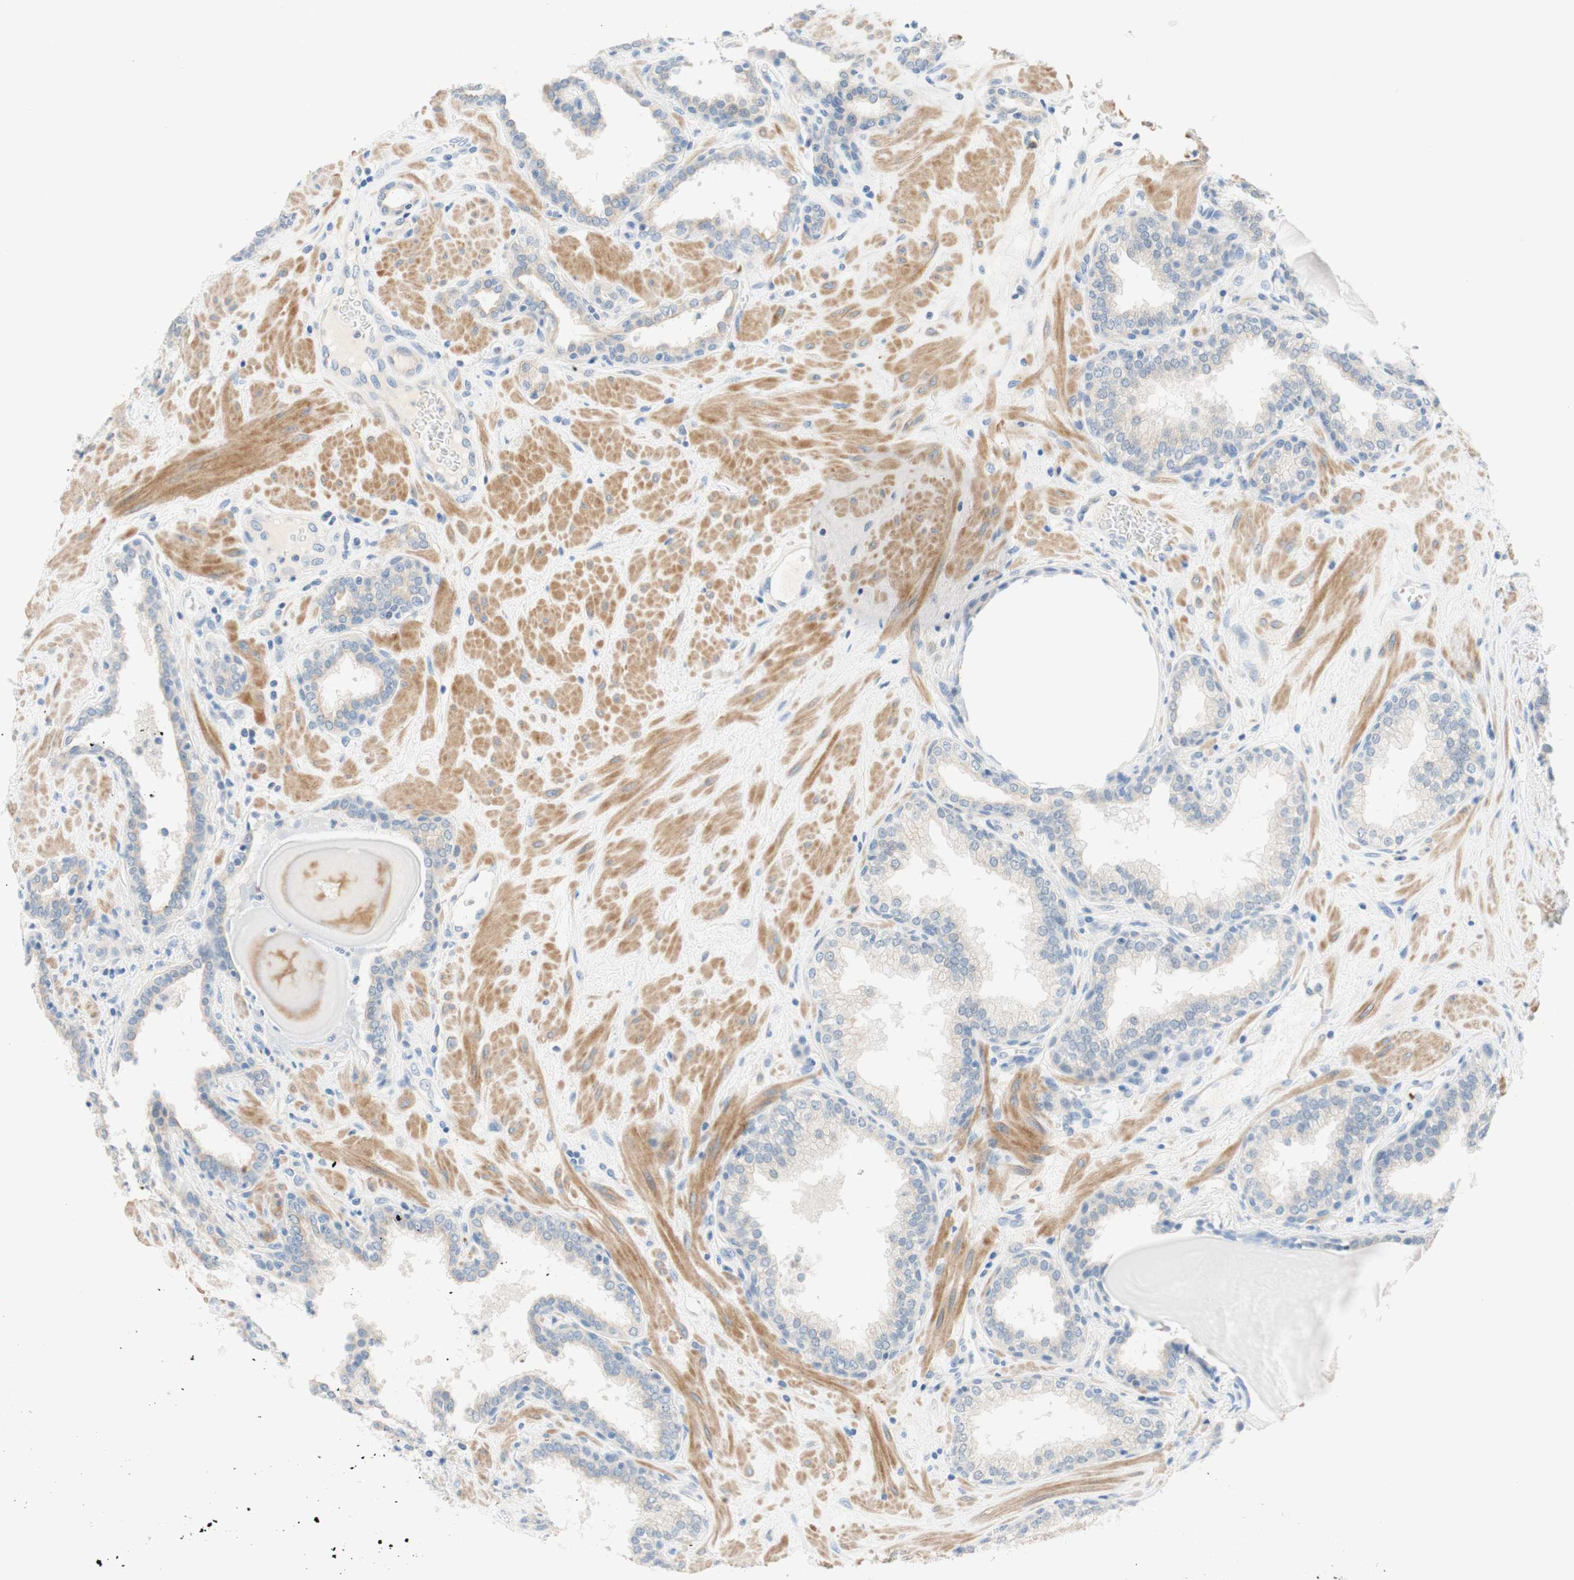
{"staining": {"intensity": "weak", "quantity": "<25%", "location": "cytoplasmic/membranous"}, "tissue": "prostate", "cell_type": "Glandular cells", "image_type": "normal", "snomed": [{"axis": "morphology", "description": "Normal tissue, NOS"}, {"axis": "topography", "description": "Prostate"}], "caption": "Human prostate stained for a protein using immunohistochemistry demonstrates no expression in glandular cells.", "gene": "ENTREP2", "patient": {"sex": "male", "age": 51}}